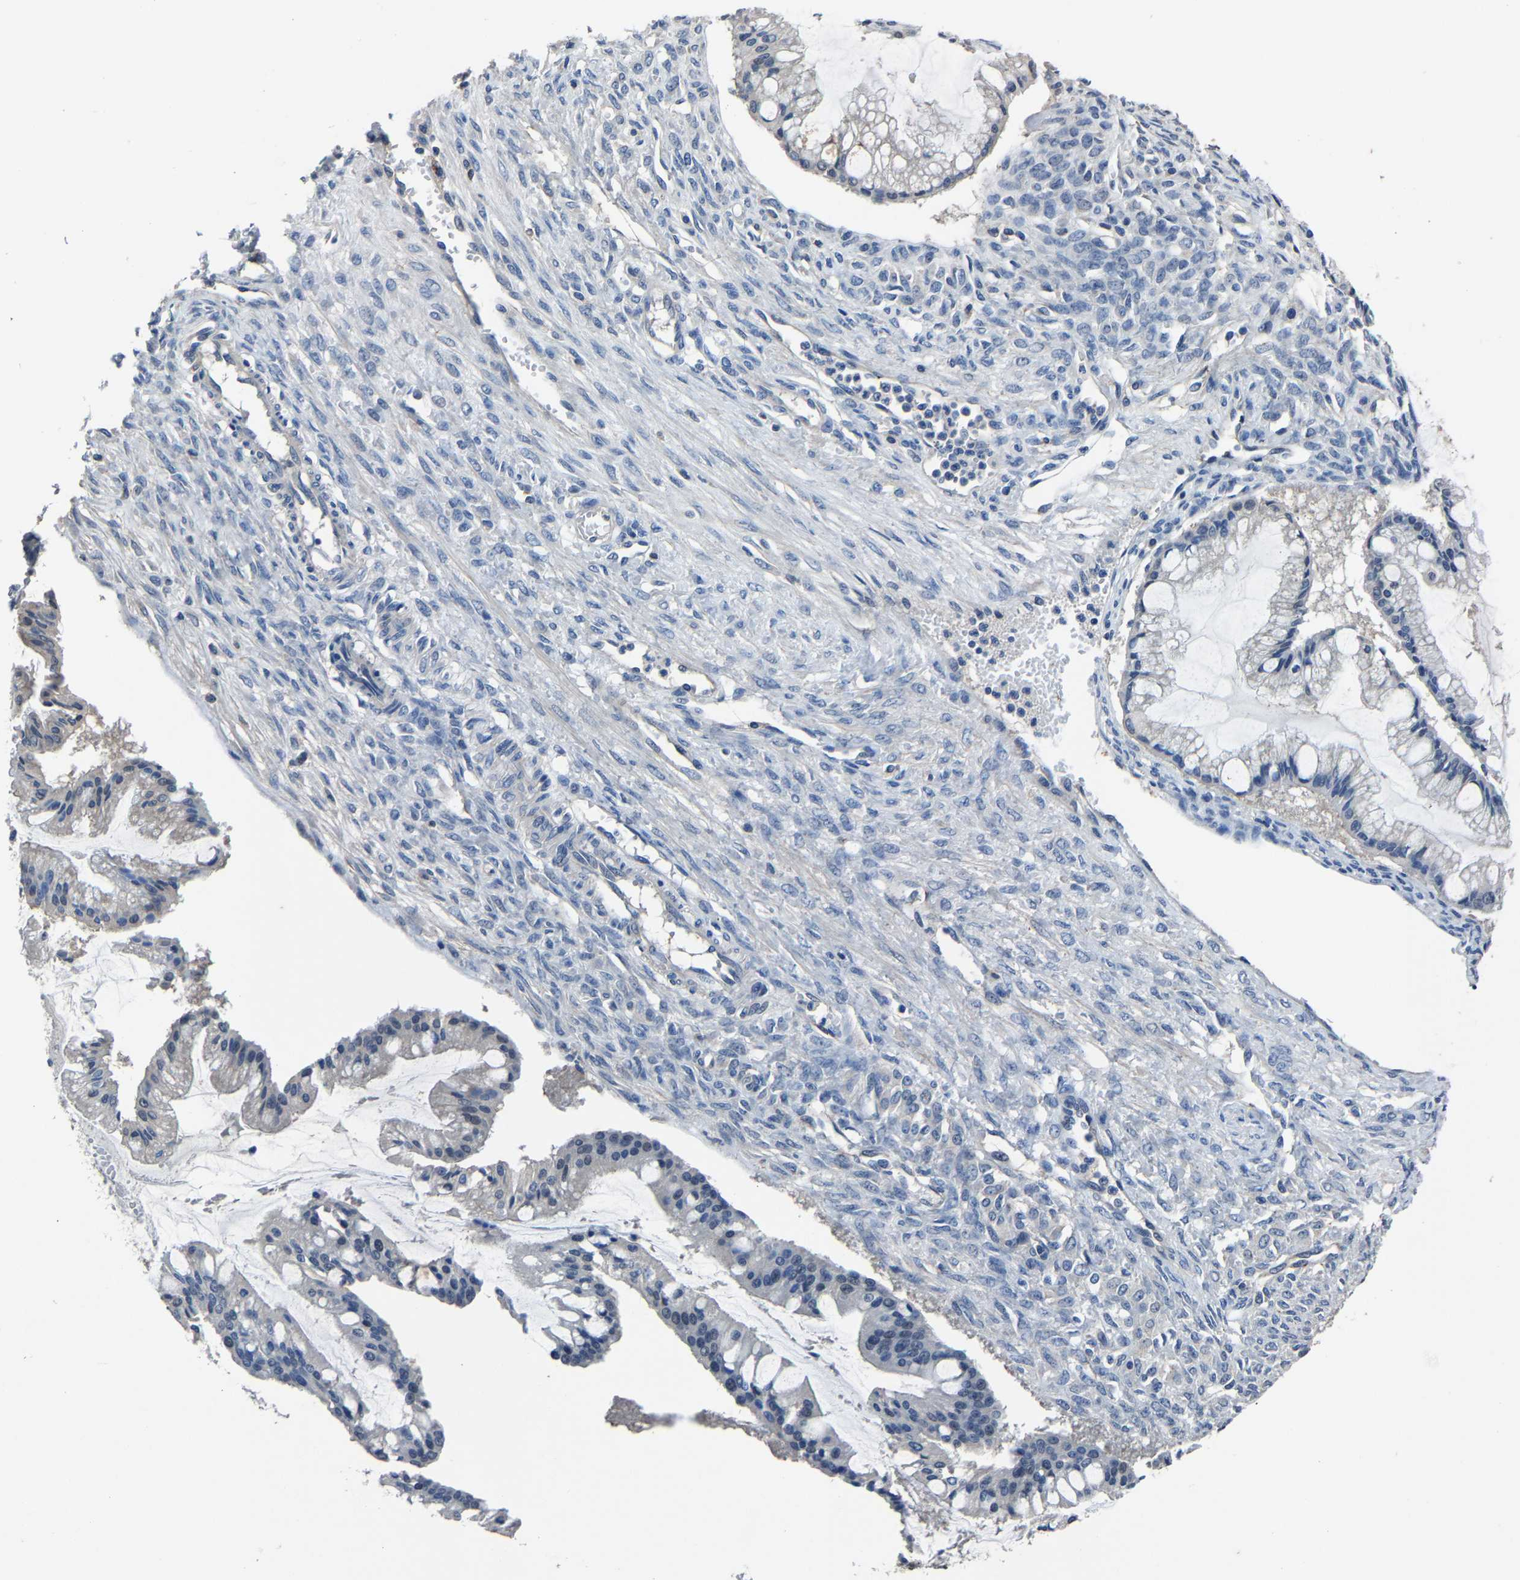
{"staining": {"intensity": "negative", "quantity": "none", "location": "none"}, "tissue": "ovarian cancer", "cell_type": "Tumor cells", "image_type": "cancer", "snomed": [{"axis": "morphology", "description": "Cystadenocarcinoma, mucinous, NOS"}, {"axis": "topography", "description": "Ovary"}], "caption": "Mucinous cystadenocarcinoma (ovarian) was stained to show a protein in brown. There is no significant expression in tumor cells.", "gene": "STRBP", "patient": {"sex": "female", "age": 73}}